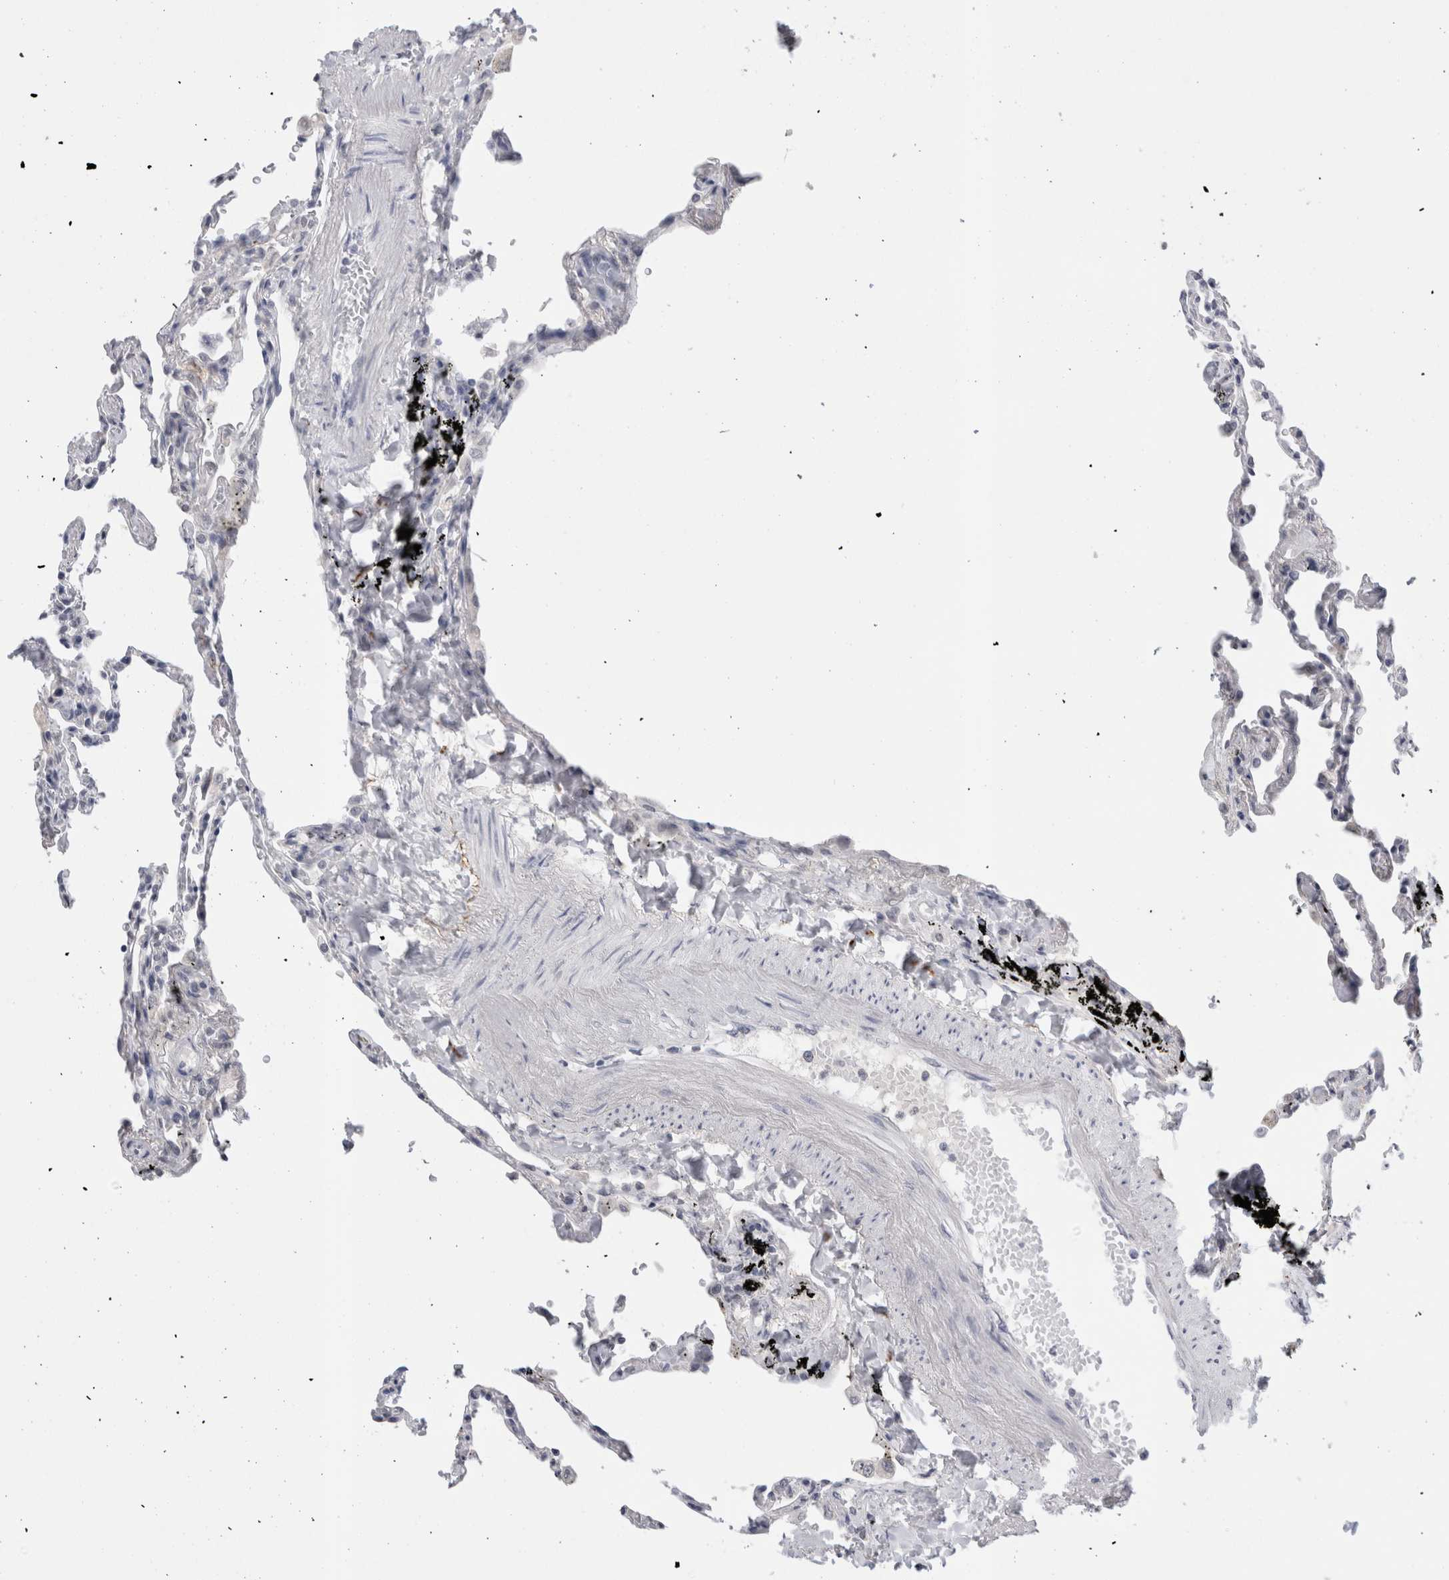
{"staining": {"intensity": "negative", "quantity": "none", "location": "none"}, "tissue": "lung", "cell_type": "Alveolar cells", "image_type": "normal", "snomed": [{"axis": "morphology", "description": "Normal tissue, NOS"}, {"axis": "topography", "description": "Lung"}], "caption": "Immunohistochemical staining of benign lung exhibits no significant expression in alveolar cells.", "gene": "CADM3", "patient": {"sex": "male", "age": 59}}